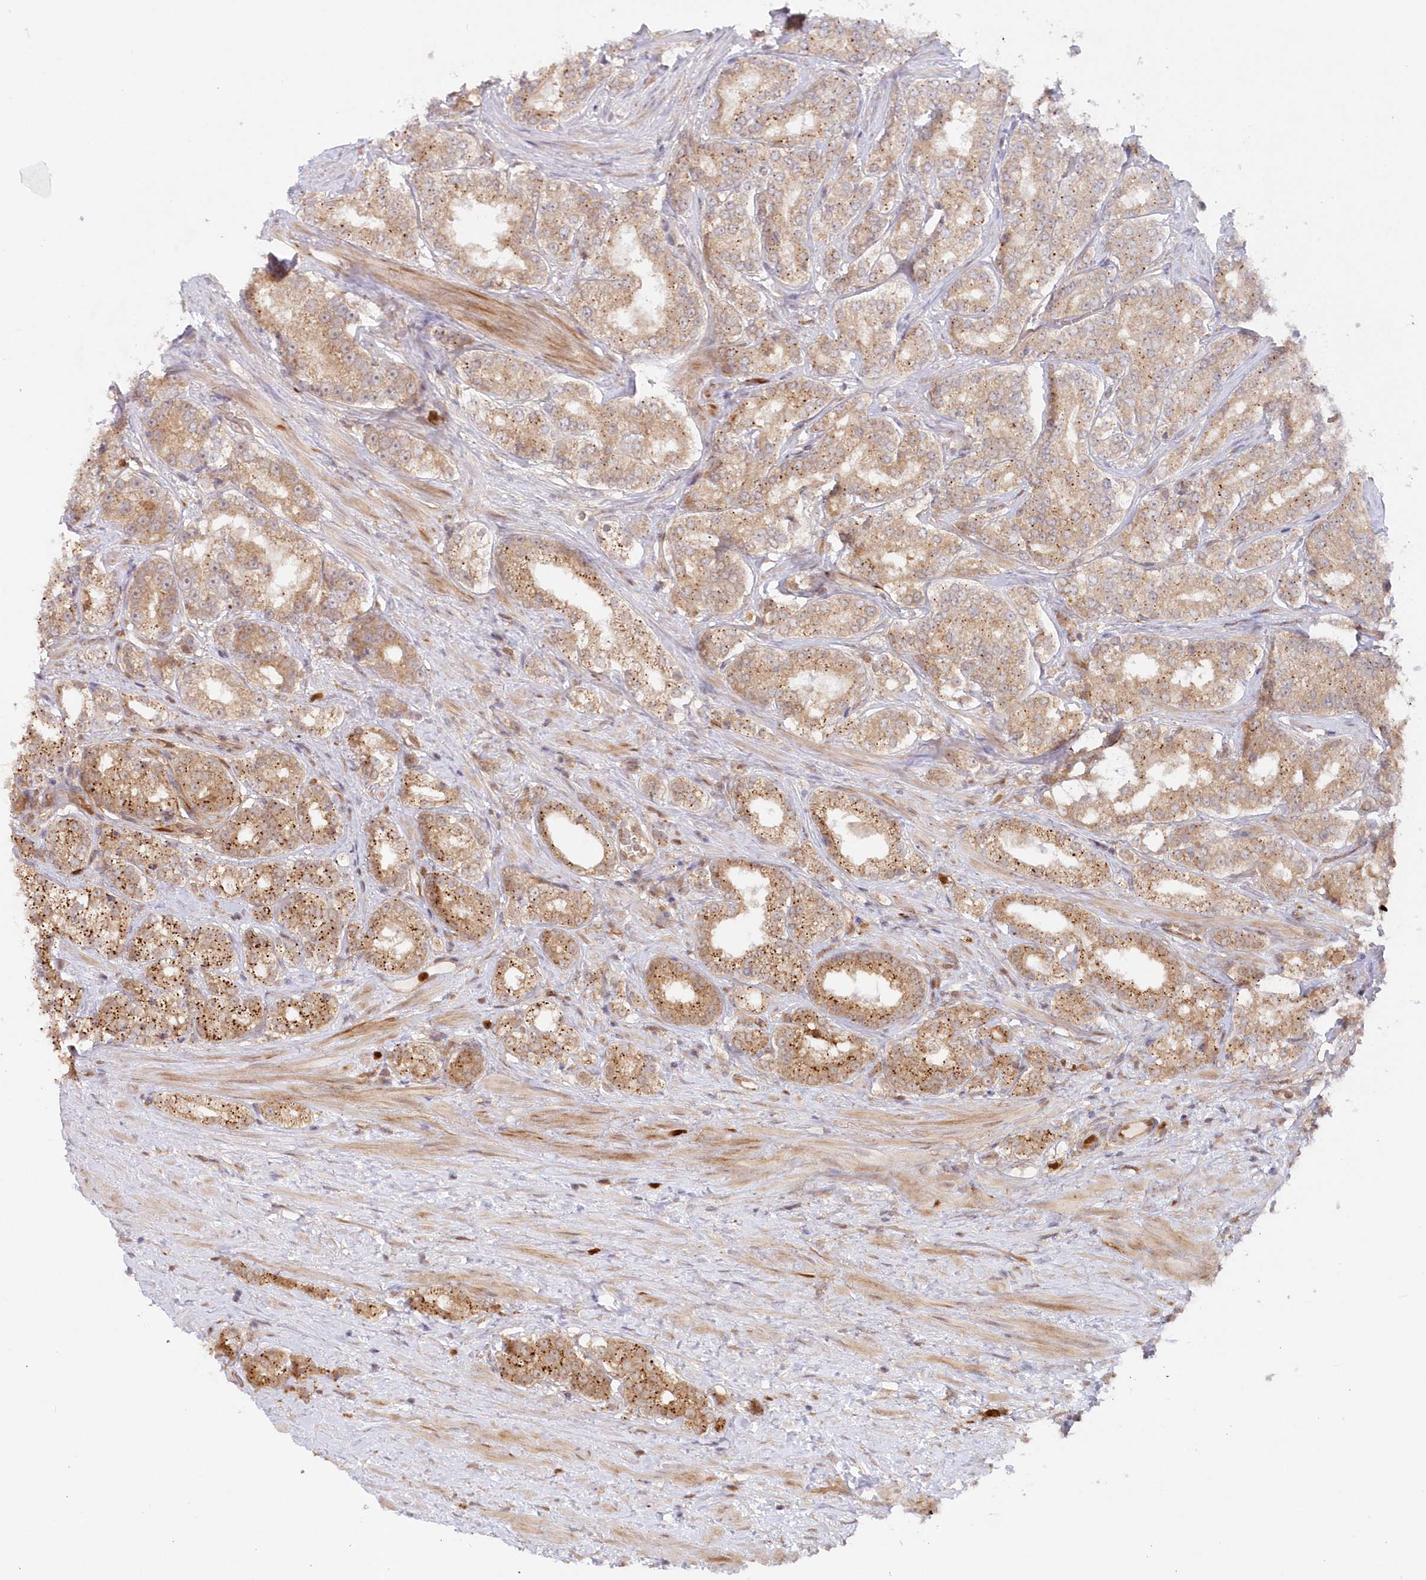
{"staining": {"intensity": "moderate", "quantity": ">75%", "location": "cytoplasmic/membranous"}, "tissue": "prostate cancer", "cell_type": "Tumor cells", "image_type": "cancer", "snomed": [{"axis": "morphology", "description": "Normal tissue, NOS"}, {"axis": "morphology", "description": "Adenocarcinoma, High grade"}, {"axis": "topography", "description": "Prostate"}], "caption": "A high-resolution micrograph shows immunohistochemistry (IHC) staining of high-grade adenocarcinoma (prostate), which reveals moderate cytoplasmic/membranous positivity in approximately >75% of tumor cells.", "gene": "GBE1", "patient": {"sex": "male", "age": 83}}